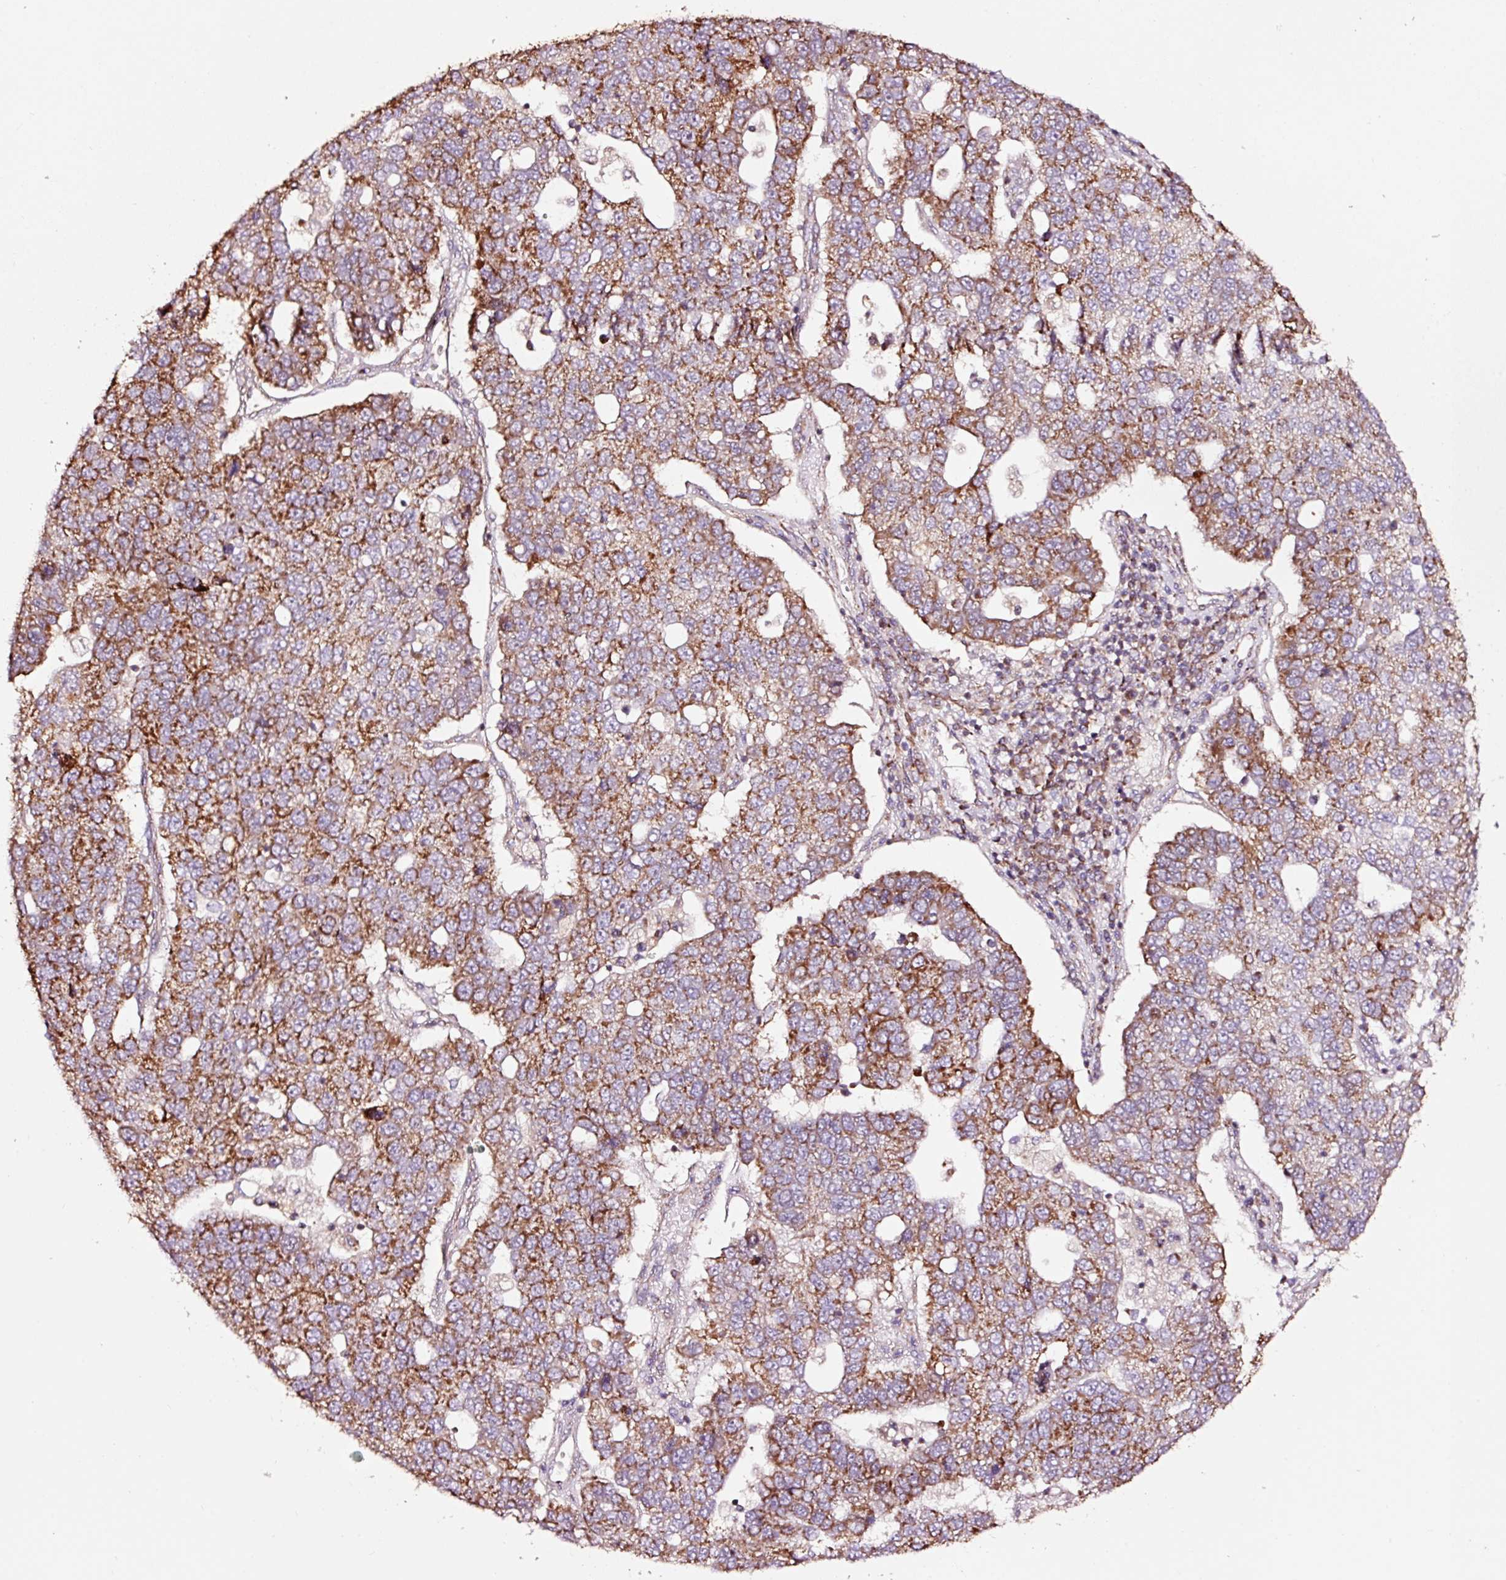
{"staining": {"intensity": "strong", "quantity": "25%-75%", "location": "cytoplasmic/membranous"}, "tissue": "pancreatic cancer", "cell_type": "Tumor cells", "image_type": "cancer", "snomed": [{"axis": "morphology", "description": "Adenocarcinoma, NOS"}, {"axis": "topography", "description": "Pancreas"}], "caption": "Strong cytoplasmic/membranous expression for a protein is present in approximately 25%-75% of tumor cells of pancreatic cancer (adenocarcinoma) using immunohistochemistry (IHC).", "gene": "TPM1", "patient": {"sex": "female", "age": 61}}